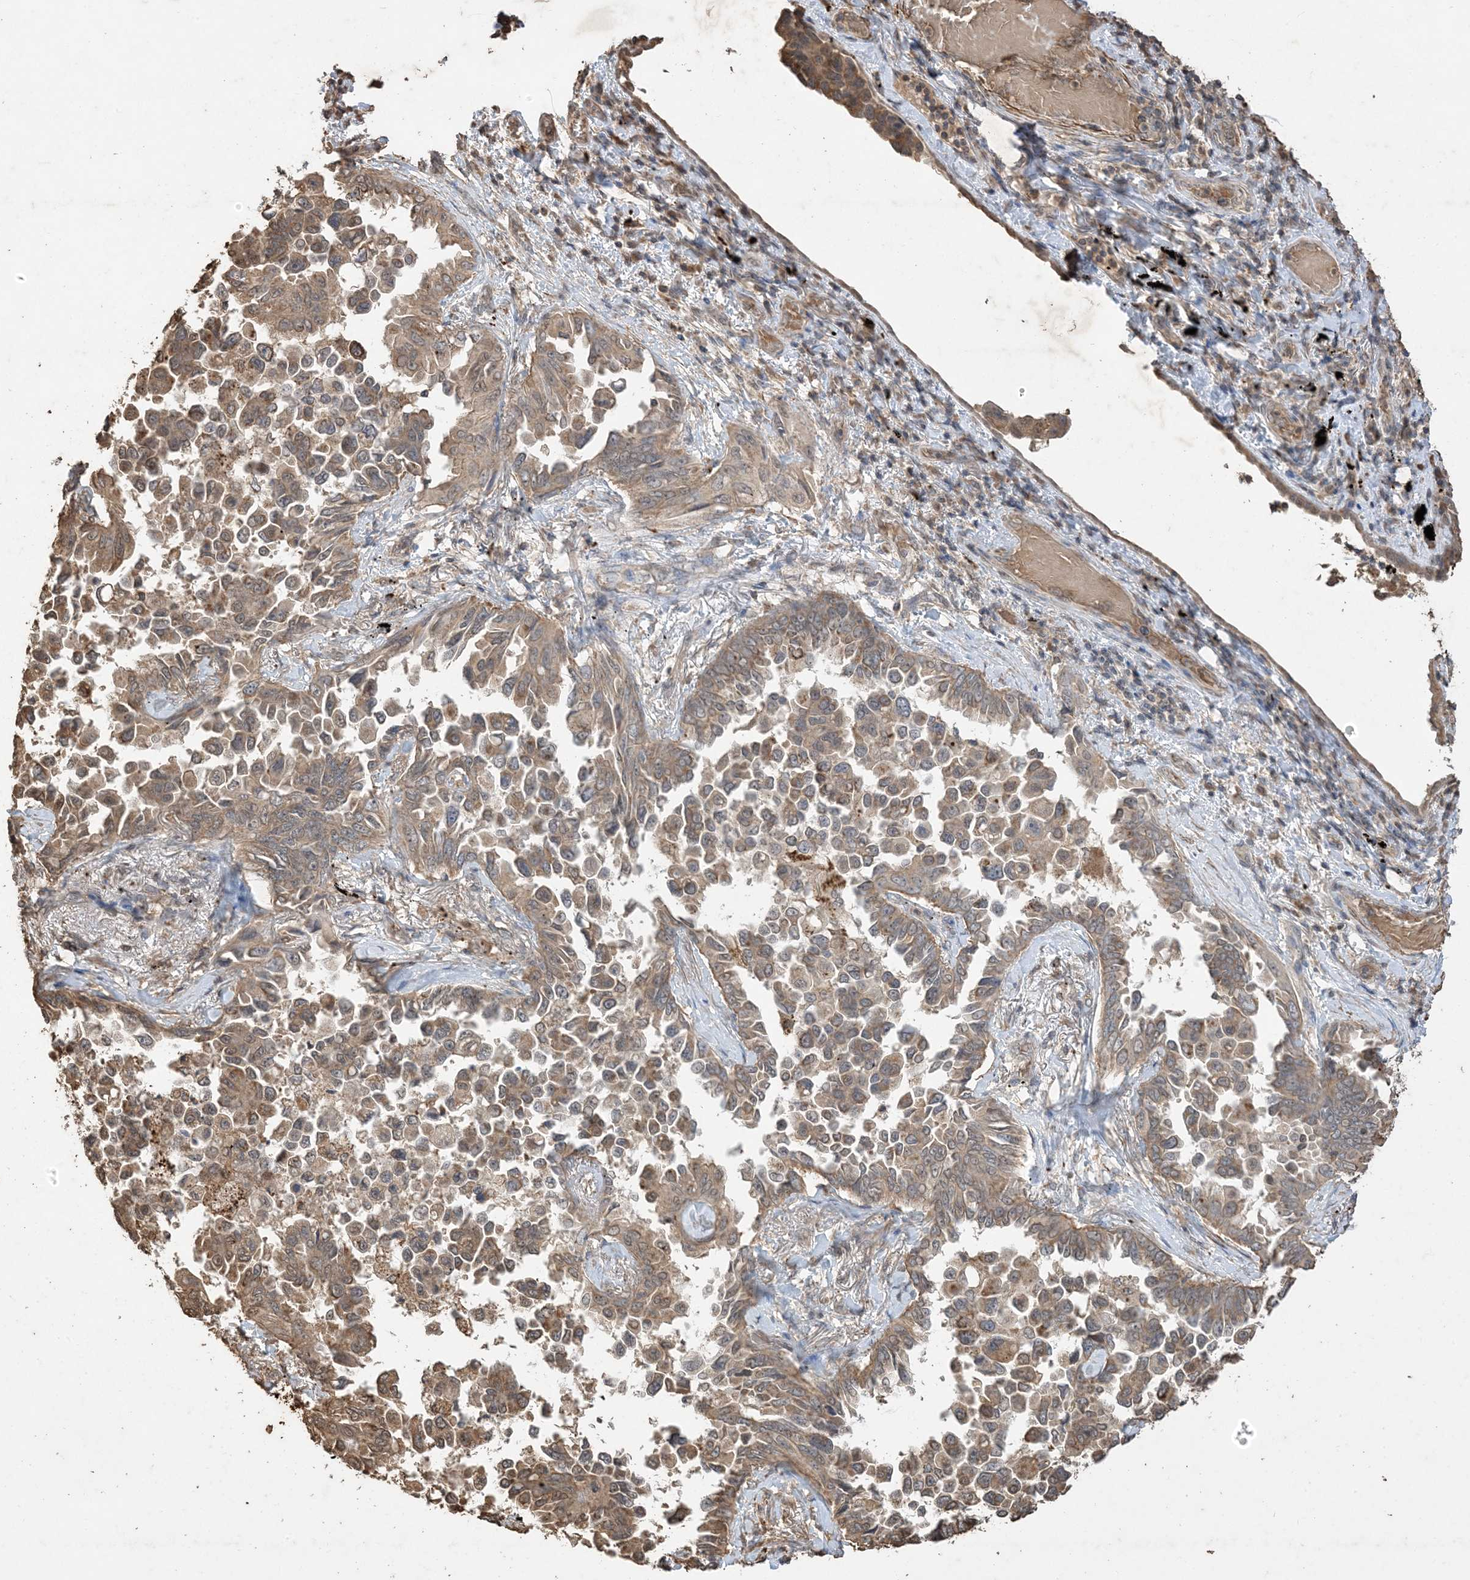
{"staining": {"intensity": "moderate", "quantity": ">75%", "location": "cytoplasmic/membranous"}, "tissue": "lung cancer", "cell_type": "Tumor cells", "image_type": "cancer", "snomed": [{"axis": "morphology", "description": "Adenocarcinoma, NOS"}, {"axis": "topography", "description": "Lung"}], "caption": "A high-resolution image shows immunohistochemistry (IHC) staining of lung adenocarcinoma, which shows moderate cytoplasmic/membranous staining in about >75% of tumor cells.", "gene": "HPS4", "patient": {"sex": "female", "age": 67}}